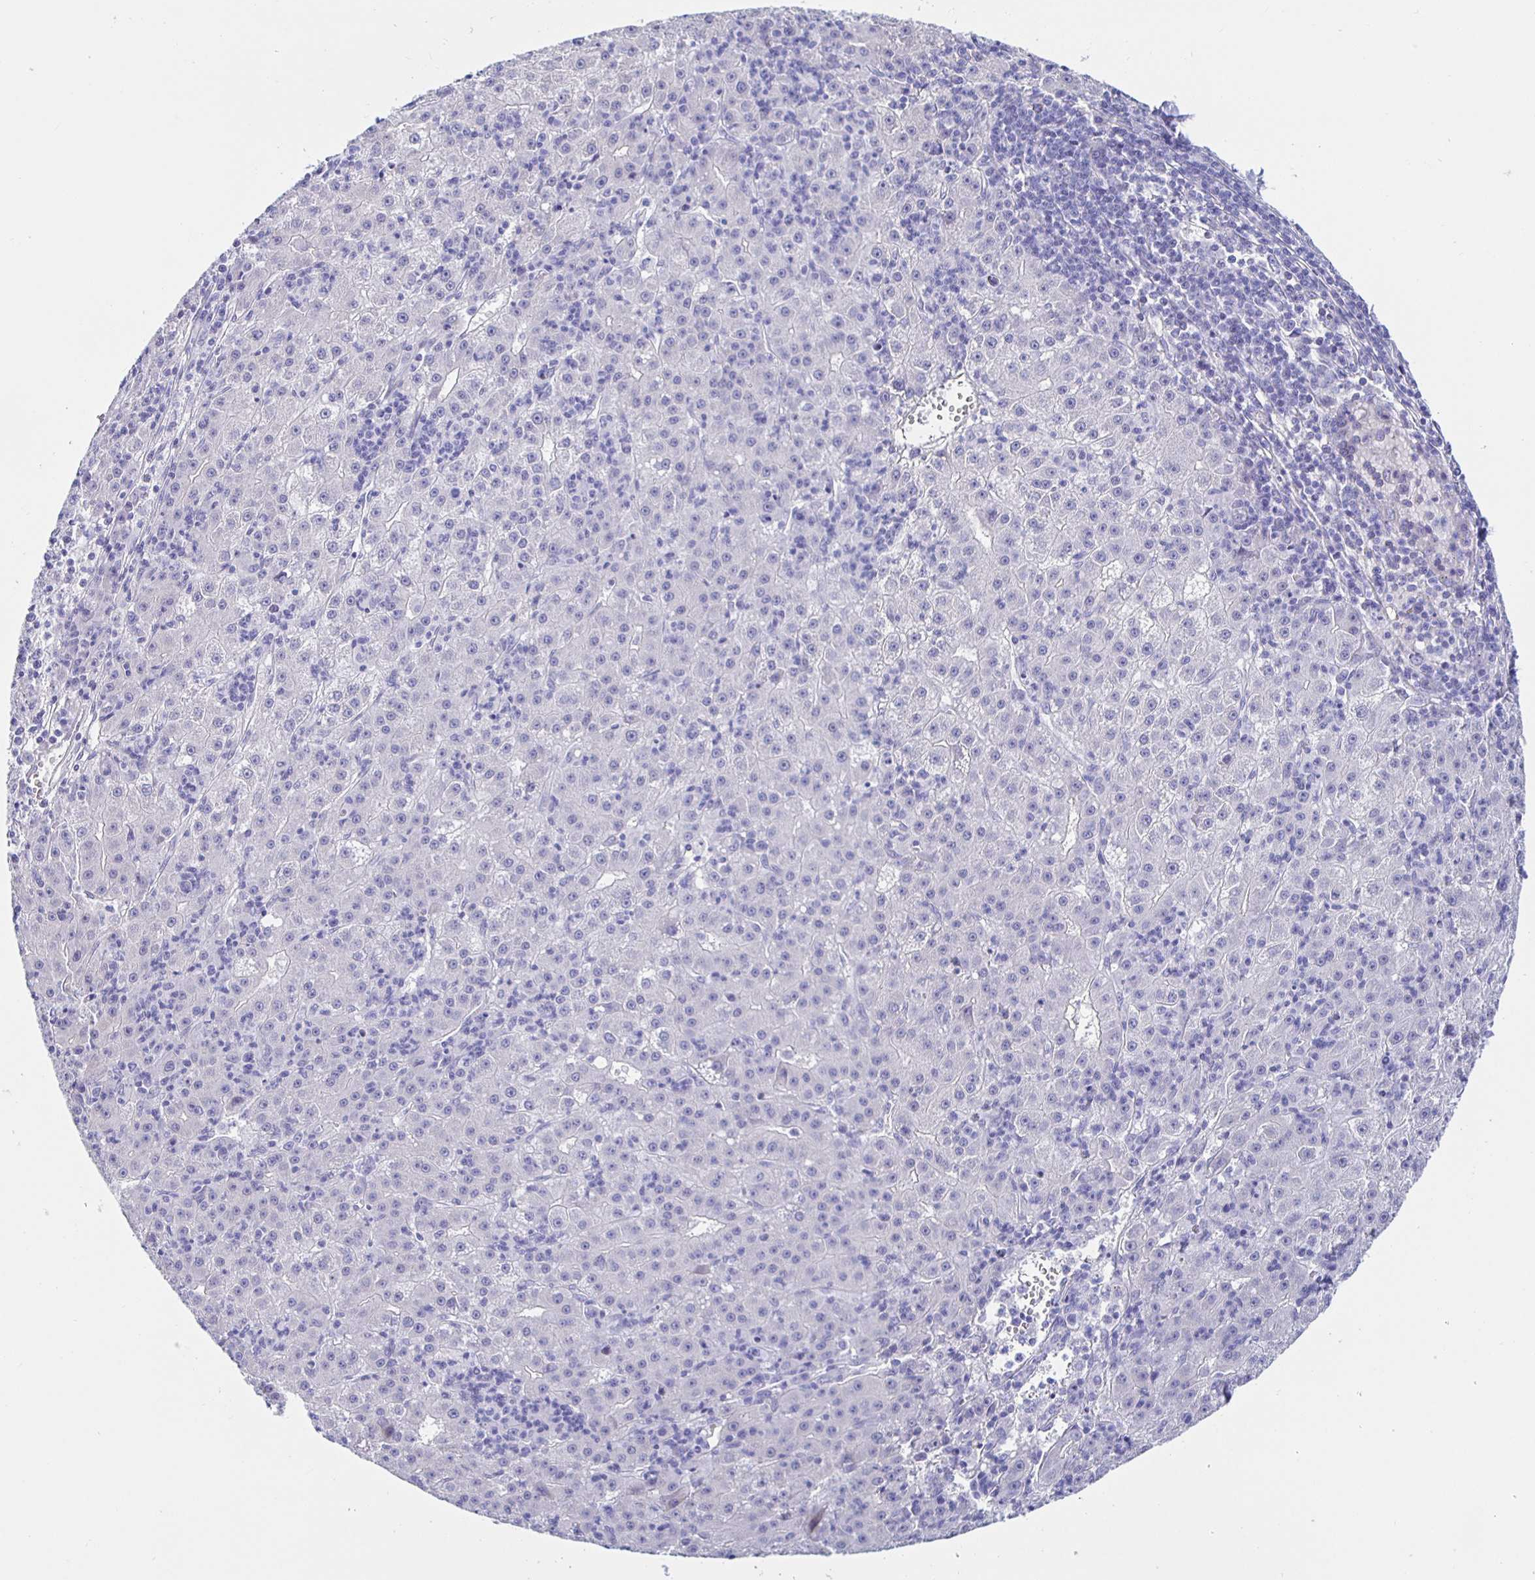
{"staining": {"intensity": "negative", "quantity": "none", "location": "none"}, "tissue": "liver cancer", "cell_type": "Tumor cells", "image_type": "cancer", "snomed": [{"axis": "morphology", "description": "Carcinoma, Hepatocellular, NOS"}, {"axis": "topography", "description": "Liver"}], "caption": "IHC image of neoplastic tissue: liver cancer (hepatocellular carcinoma) stained with DAB (3,3'-diaminobenzidine) demonstrates no significant protein expression in tumor cells. Brightfield microscopy of immunohistochemistry stained with DAB (3,3'-diaminobenzidine) (brown) and hematoxylin (blue), captured at high magnification.", "gene": "HSPA4L", "patient": {"sex": "male", "age": 76}}